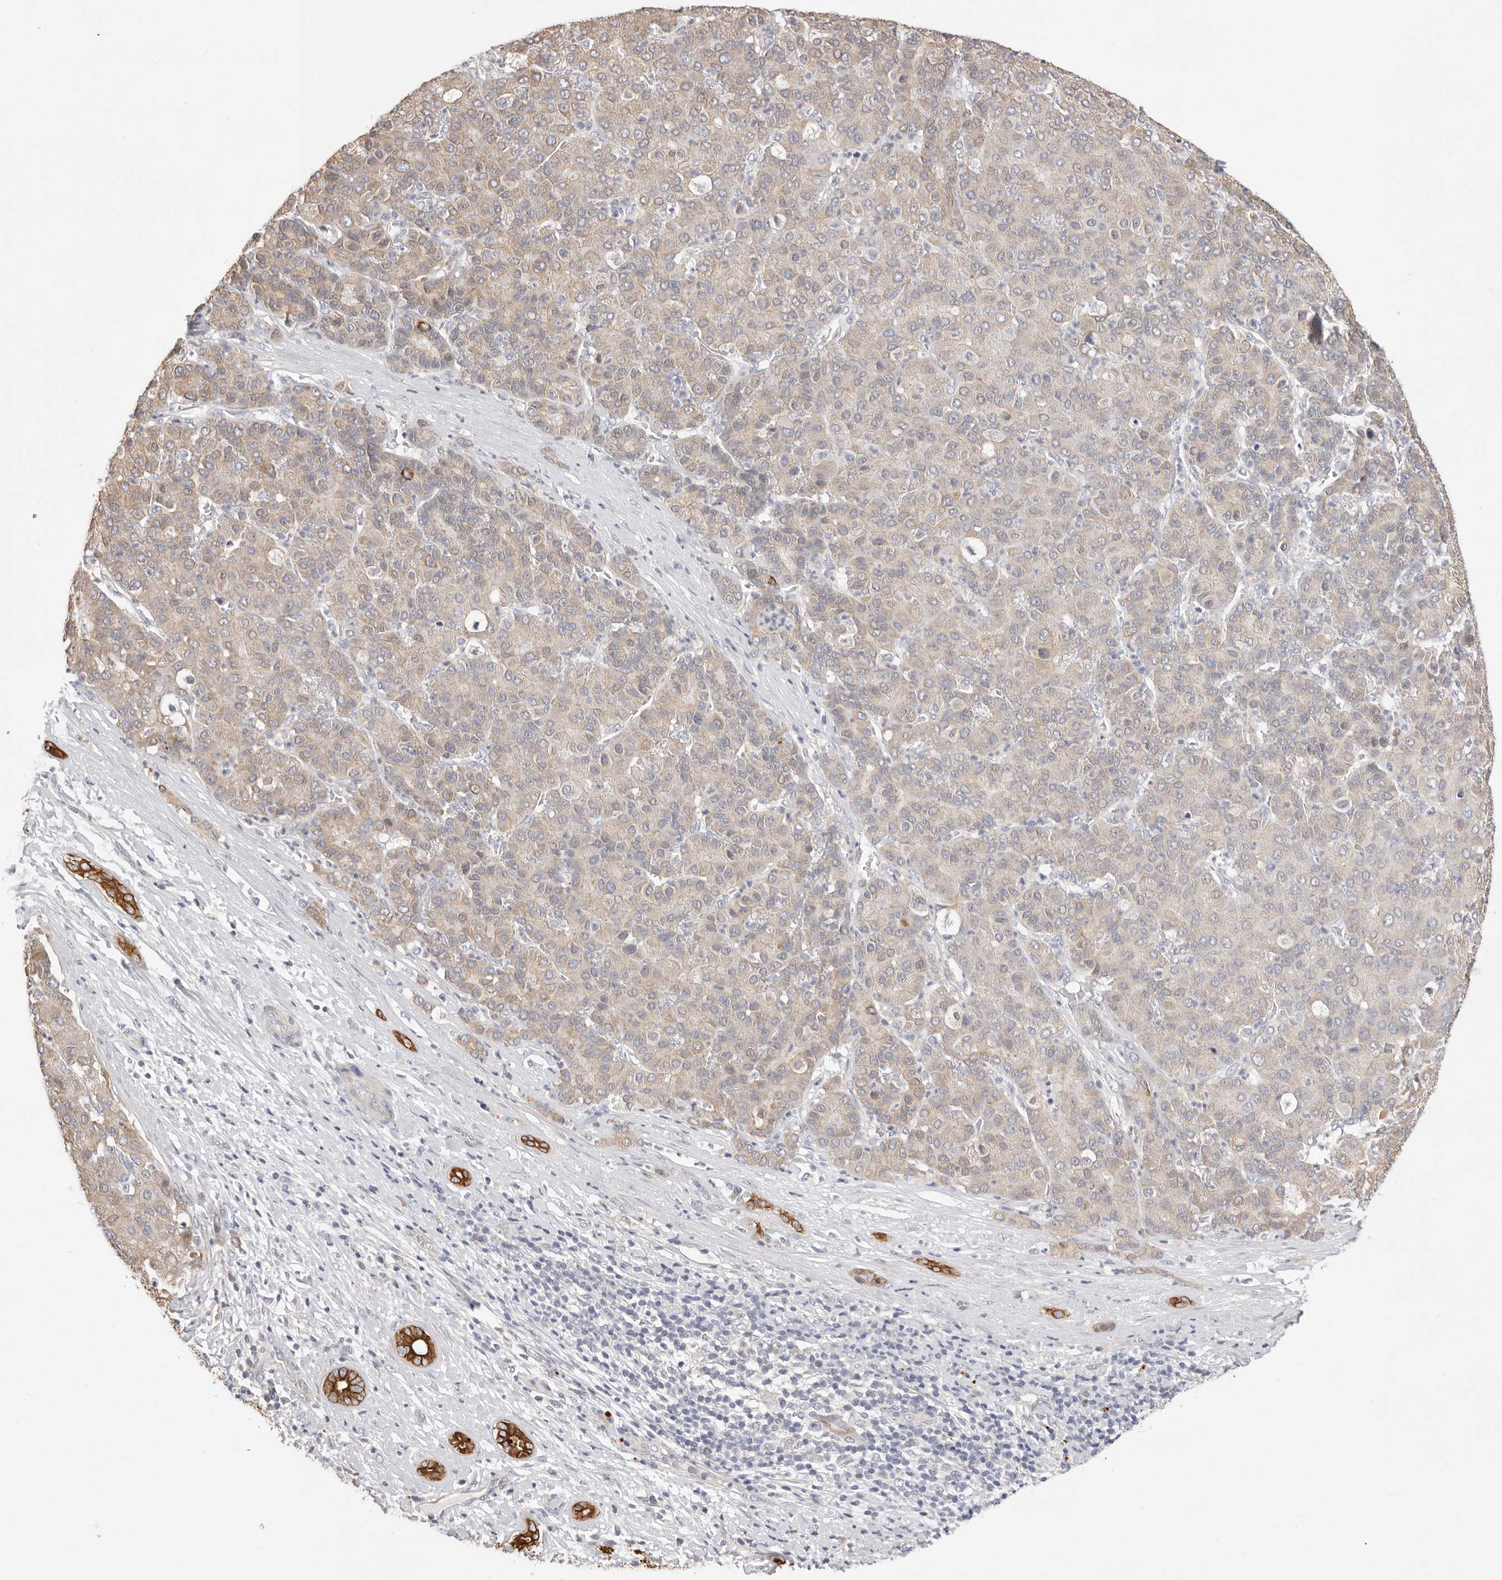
{"staining": {"intensity": "weak", "quantity": ">75%", "location": "cytoplasmic/membranous"}, "tissue": "liver cancer", "cell_type": "Tumor cells", "image_type": "cancer", "snomed": [{"axis": "morphology", "description": "Carcinoma, Hepatocellular, NOS"}, {"axis": "topography", "description": "Liver"}], "caption": "IHC (DAB) staining of human liver hepatocellular carcinoma exhibits weak cytoplasmic/membranous protein staining in about >75% of tumor cells. (DAB (3,3'-diaminobenzidine) IHC with brightfield microscopy, high magnification).", "gene": "USH1C", "patient": {"sex": "male", "age": 65}}